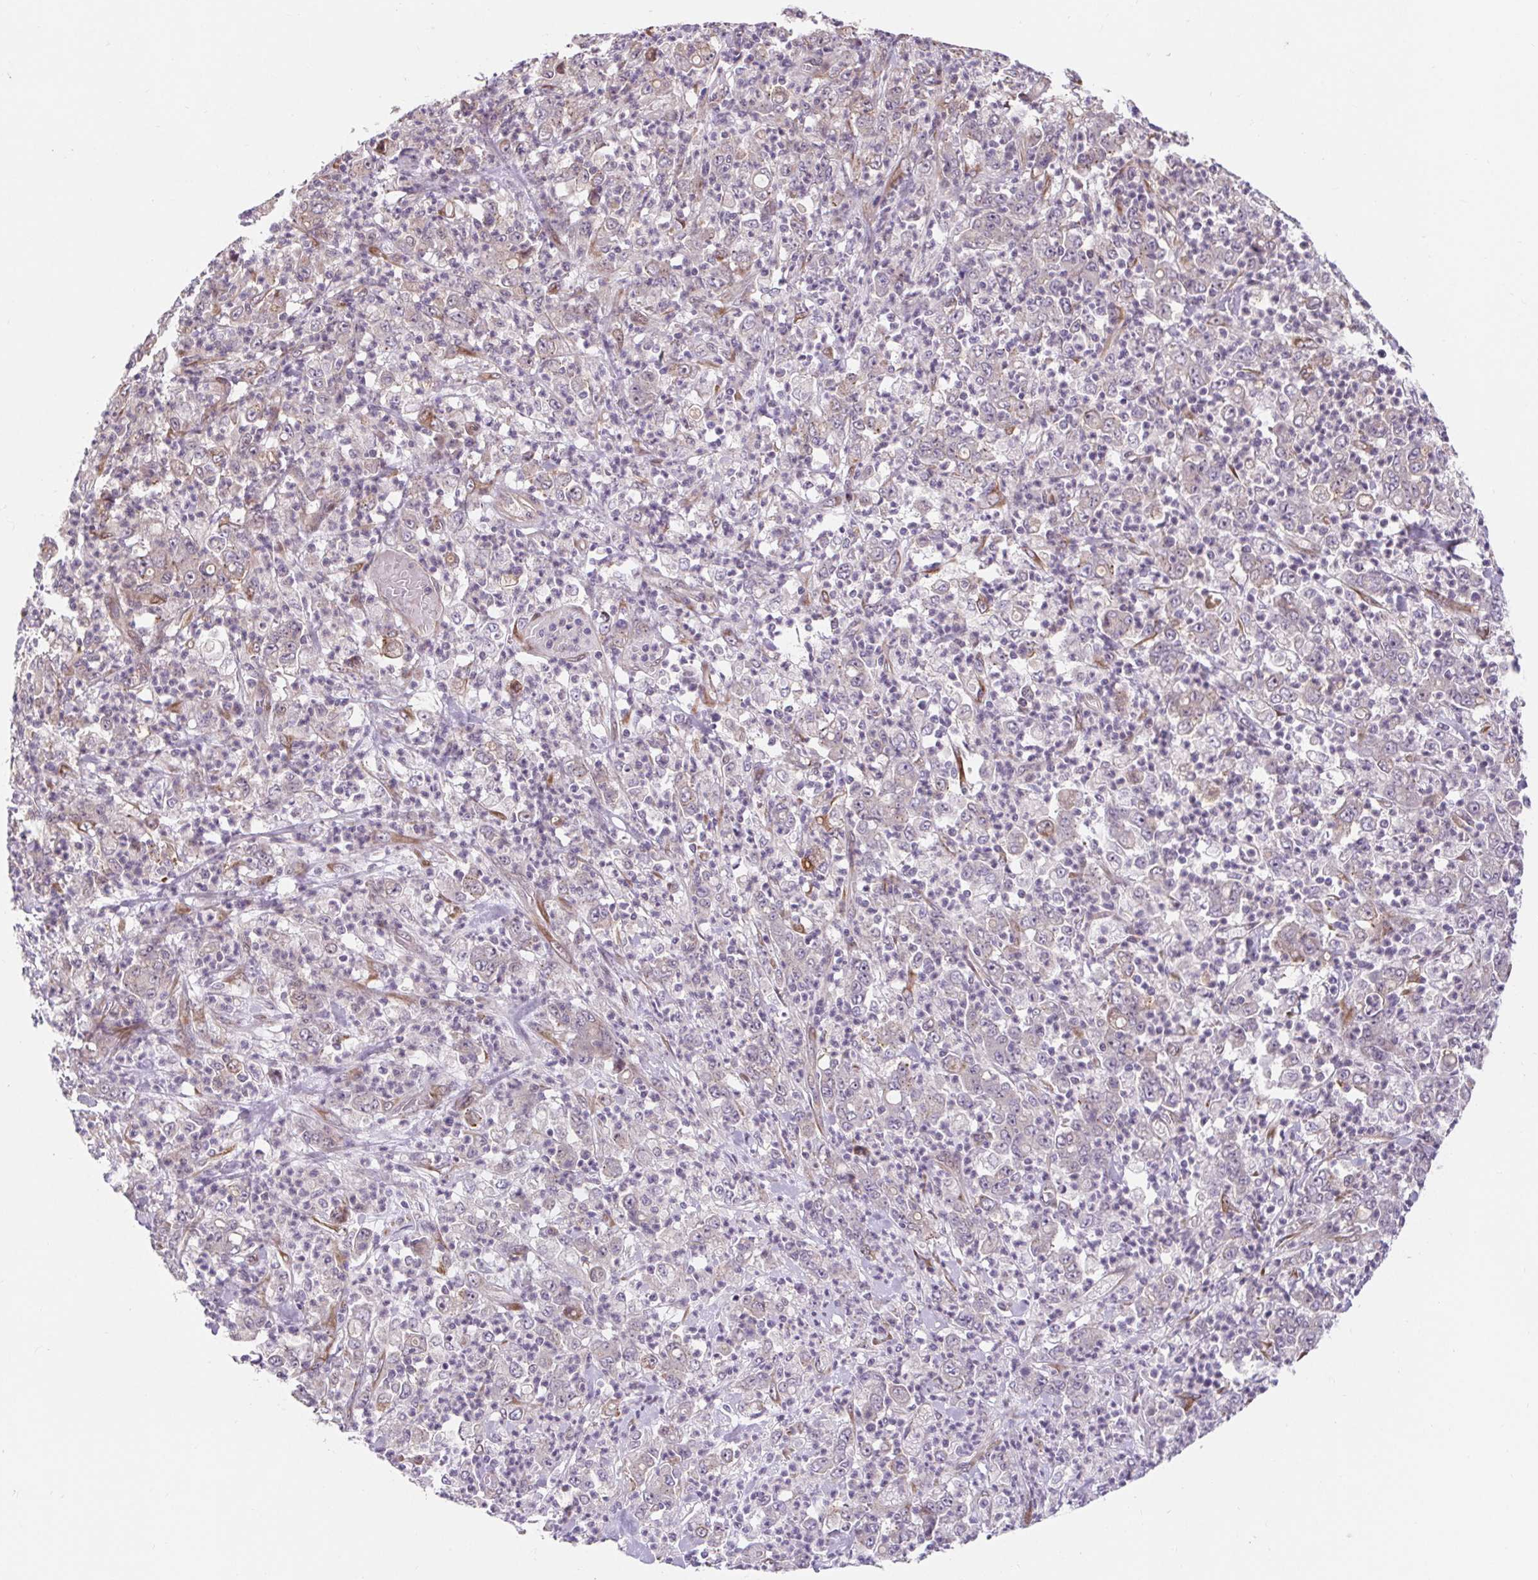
{"staining": {"intensity": "negative", "quantity": "none", "location": "none"}, "tissue": "stomach cancer", "cell_type": "Tumor cells", "image_type": "cancer", "snomed": [{"axis": "morphology", "description": "Adenocarcinoma, NOS"}, {"axis": "topography", "description": "Stomach, lower"}], "caption": "Immunohistochemistry histopathology image of human stomach cancer (adenocarcinoma) stained for a protein (brown), which demonstrates no expression in tumor cells.", "gene": "LYPD5", "patient": {"sex": "female", "age": 71}}